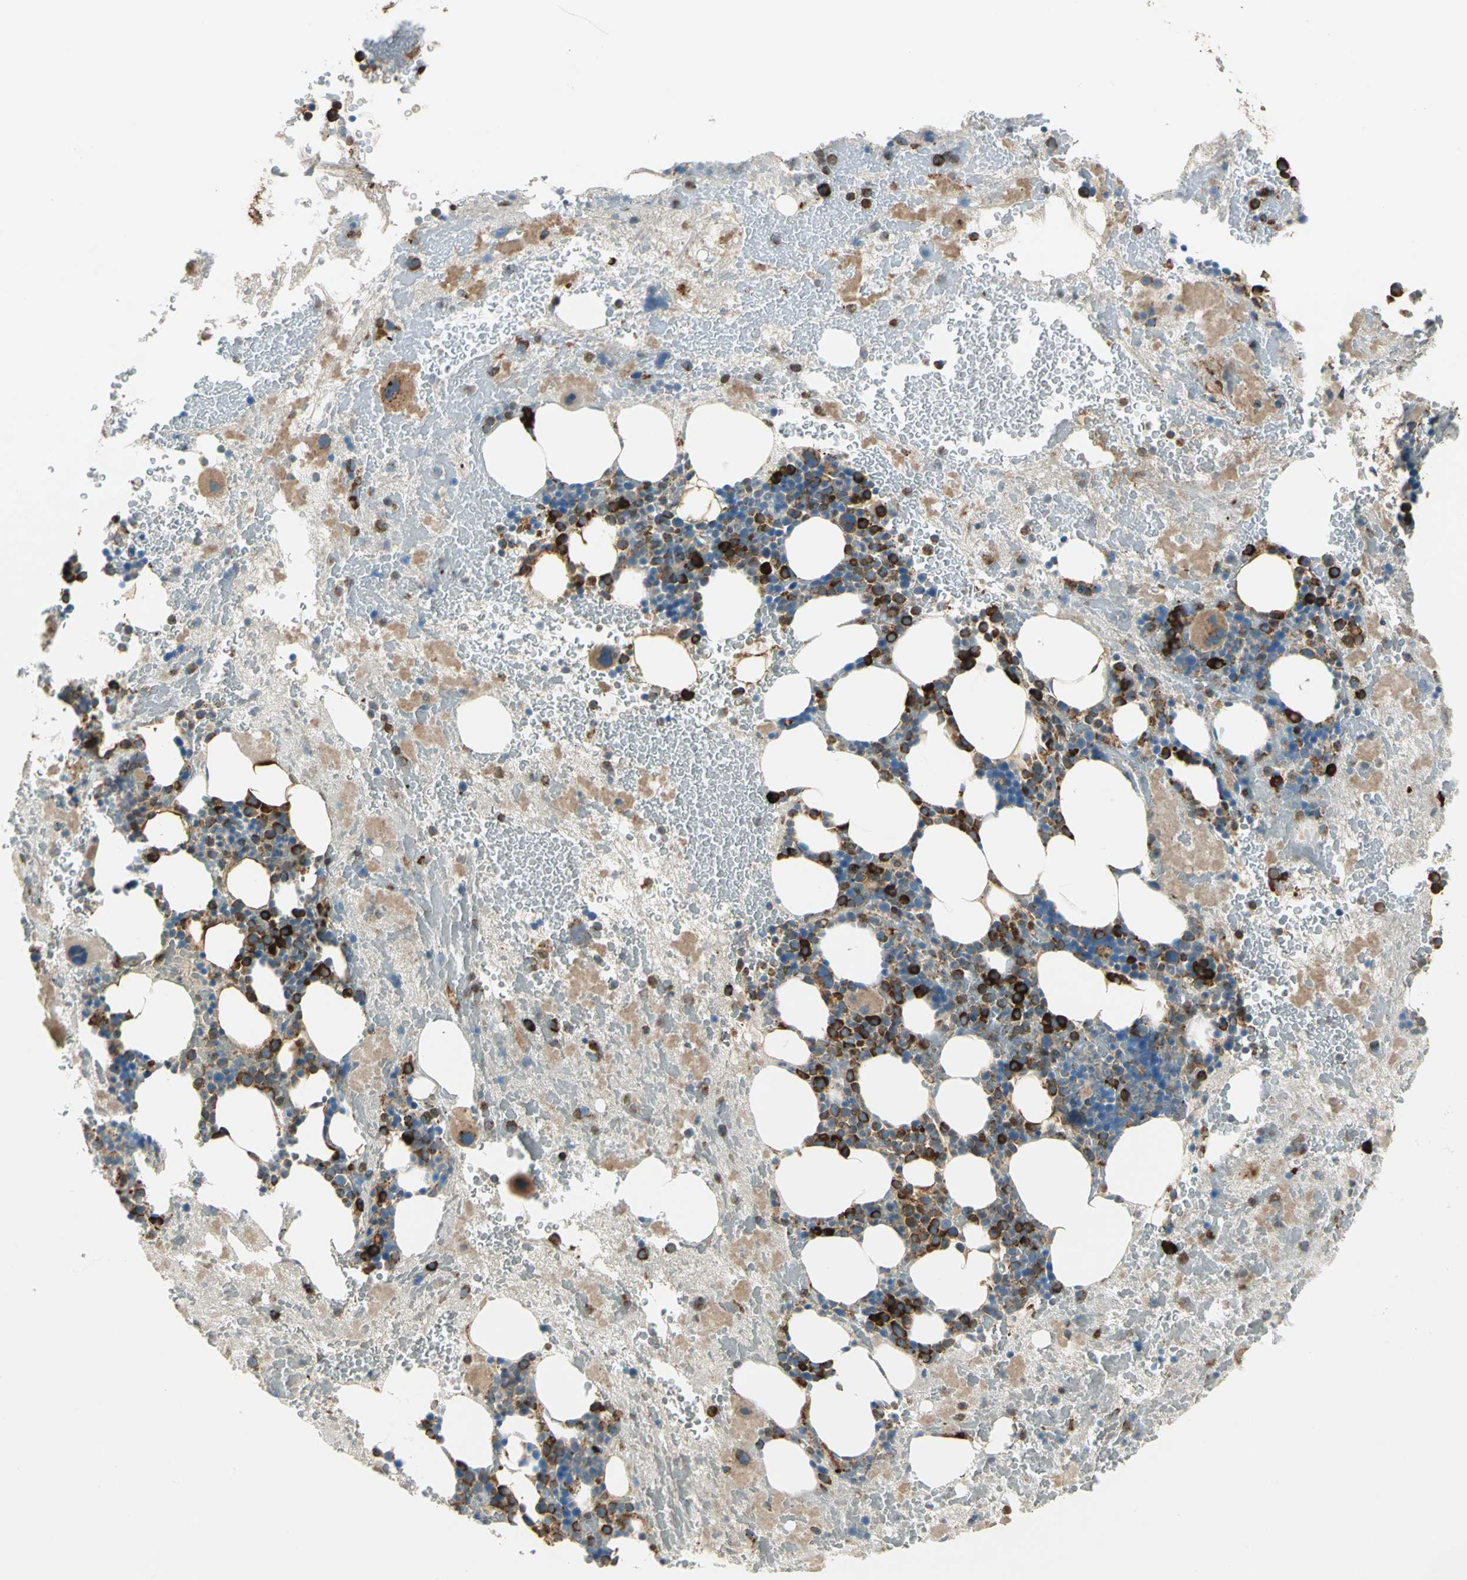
{"staining": {"intensity": "strong", "quantity": "25%-75%", "location": "cytoplasmic/membranous"}, "tissue": "bone marrow", "cell_type": "Hematopoietic cells", "image_type": "normal", "snomed": [{"axis": "morphology", "description": "Normal tissue, NOS"}, {"axis": "topography", "description": "Bone marrow"}], "caption": "The micrograph displays a brown stain indicating the presence of a protein in the cytoplasmic/membranous of hematopoietic cells in bone marrow.", "gene": "PDIA4", "patient": {"sex": "male", "age": 76}}